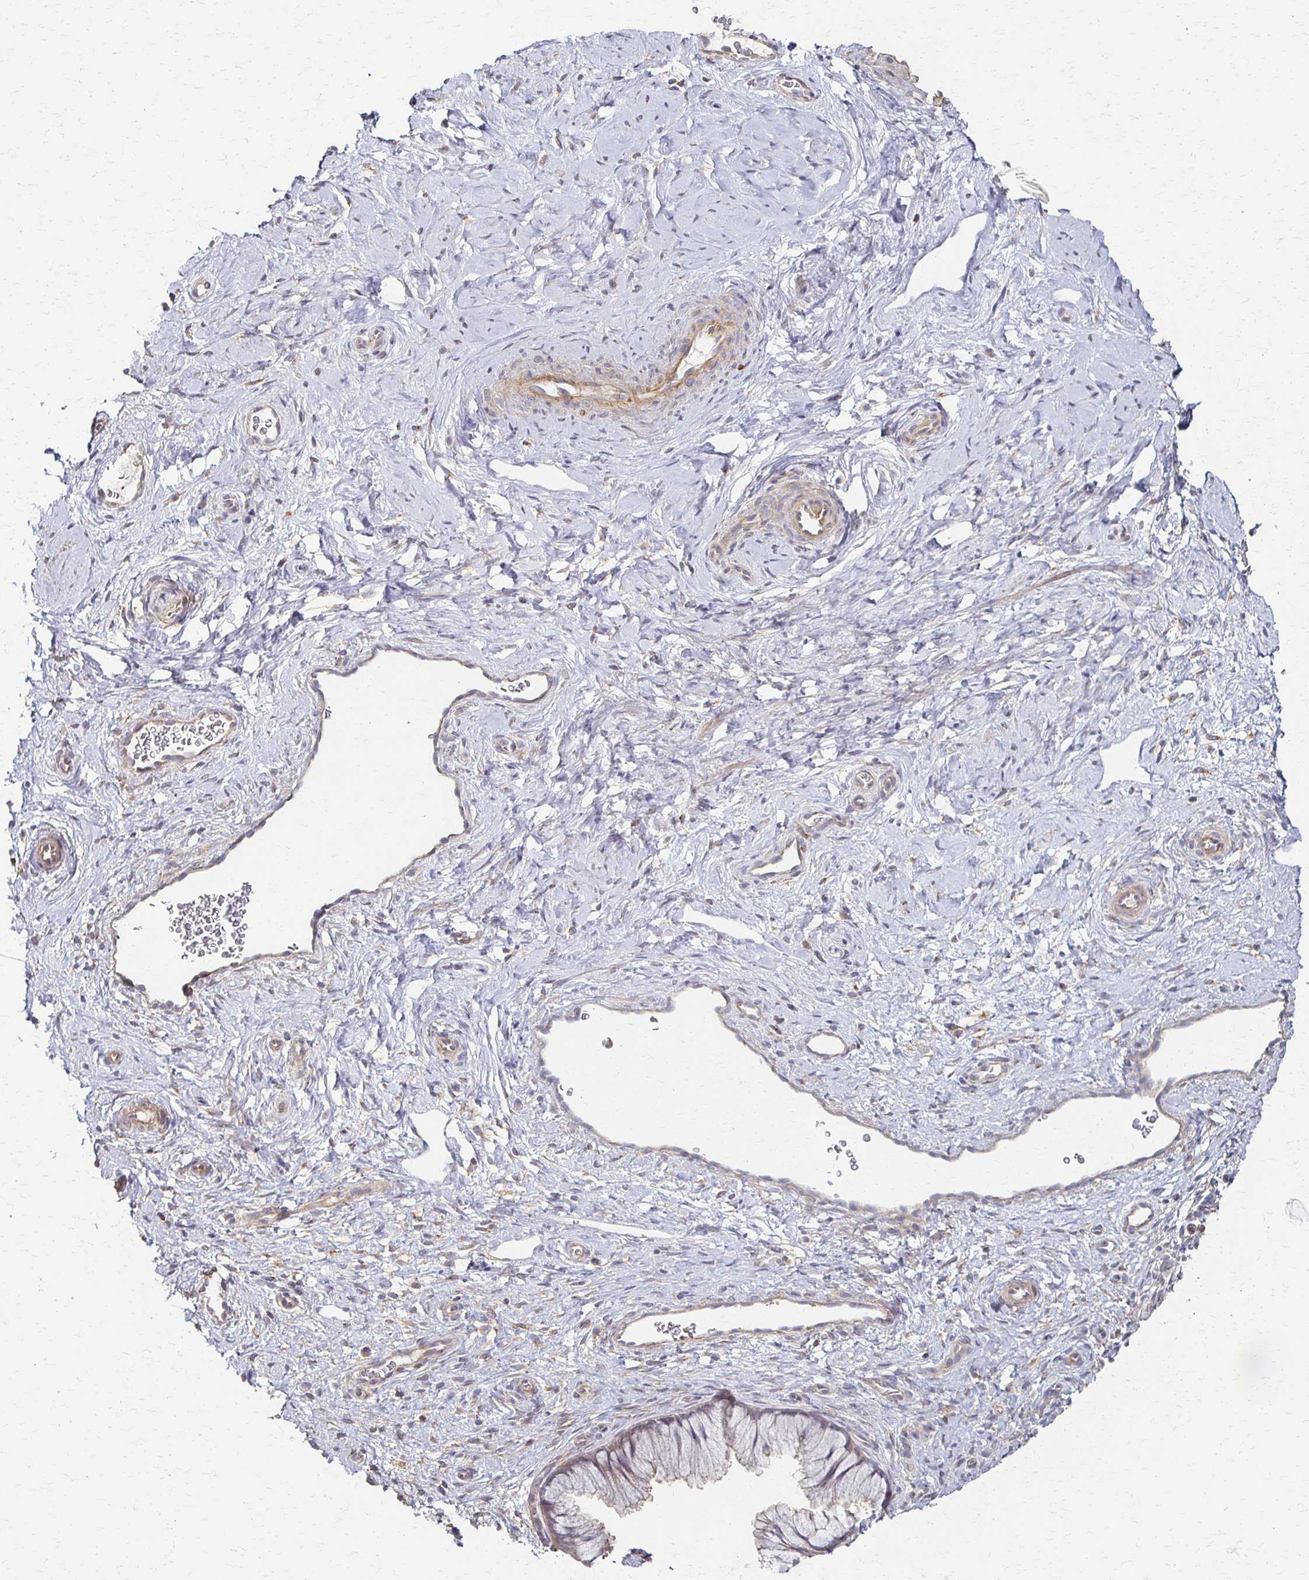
{"staining": {"intensity": "negative", "quantity": "none", "location": "none"}, "tissue": "cervix", "cell_type": "Glandular cells", "image_type": "normal", "snomed": [{"axis": "morphology", "description": "Normal tissue, NOS"}, {"axis": "topography", "description": "Cervix"}], "caption": "DAB (3,3'-diaminobenzidine) immunohistochemical staining of benign cervix shows no significant expression in glandular cells.", "gene": "C1QTNF7", "patient": {"sex": "female", "age": 34}}